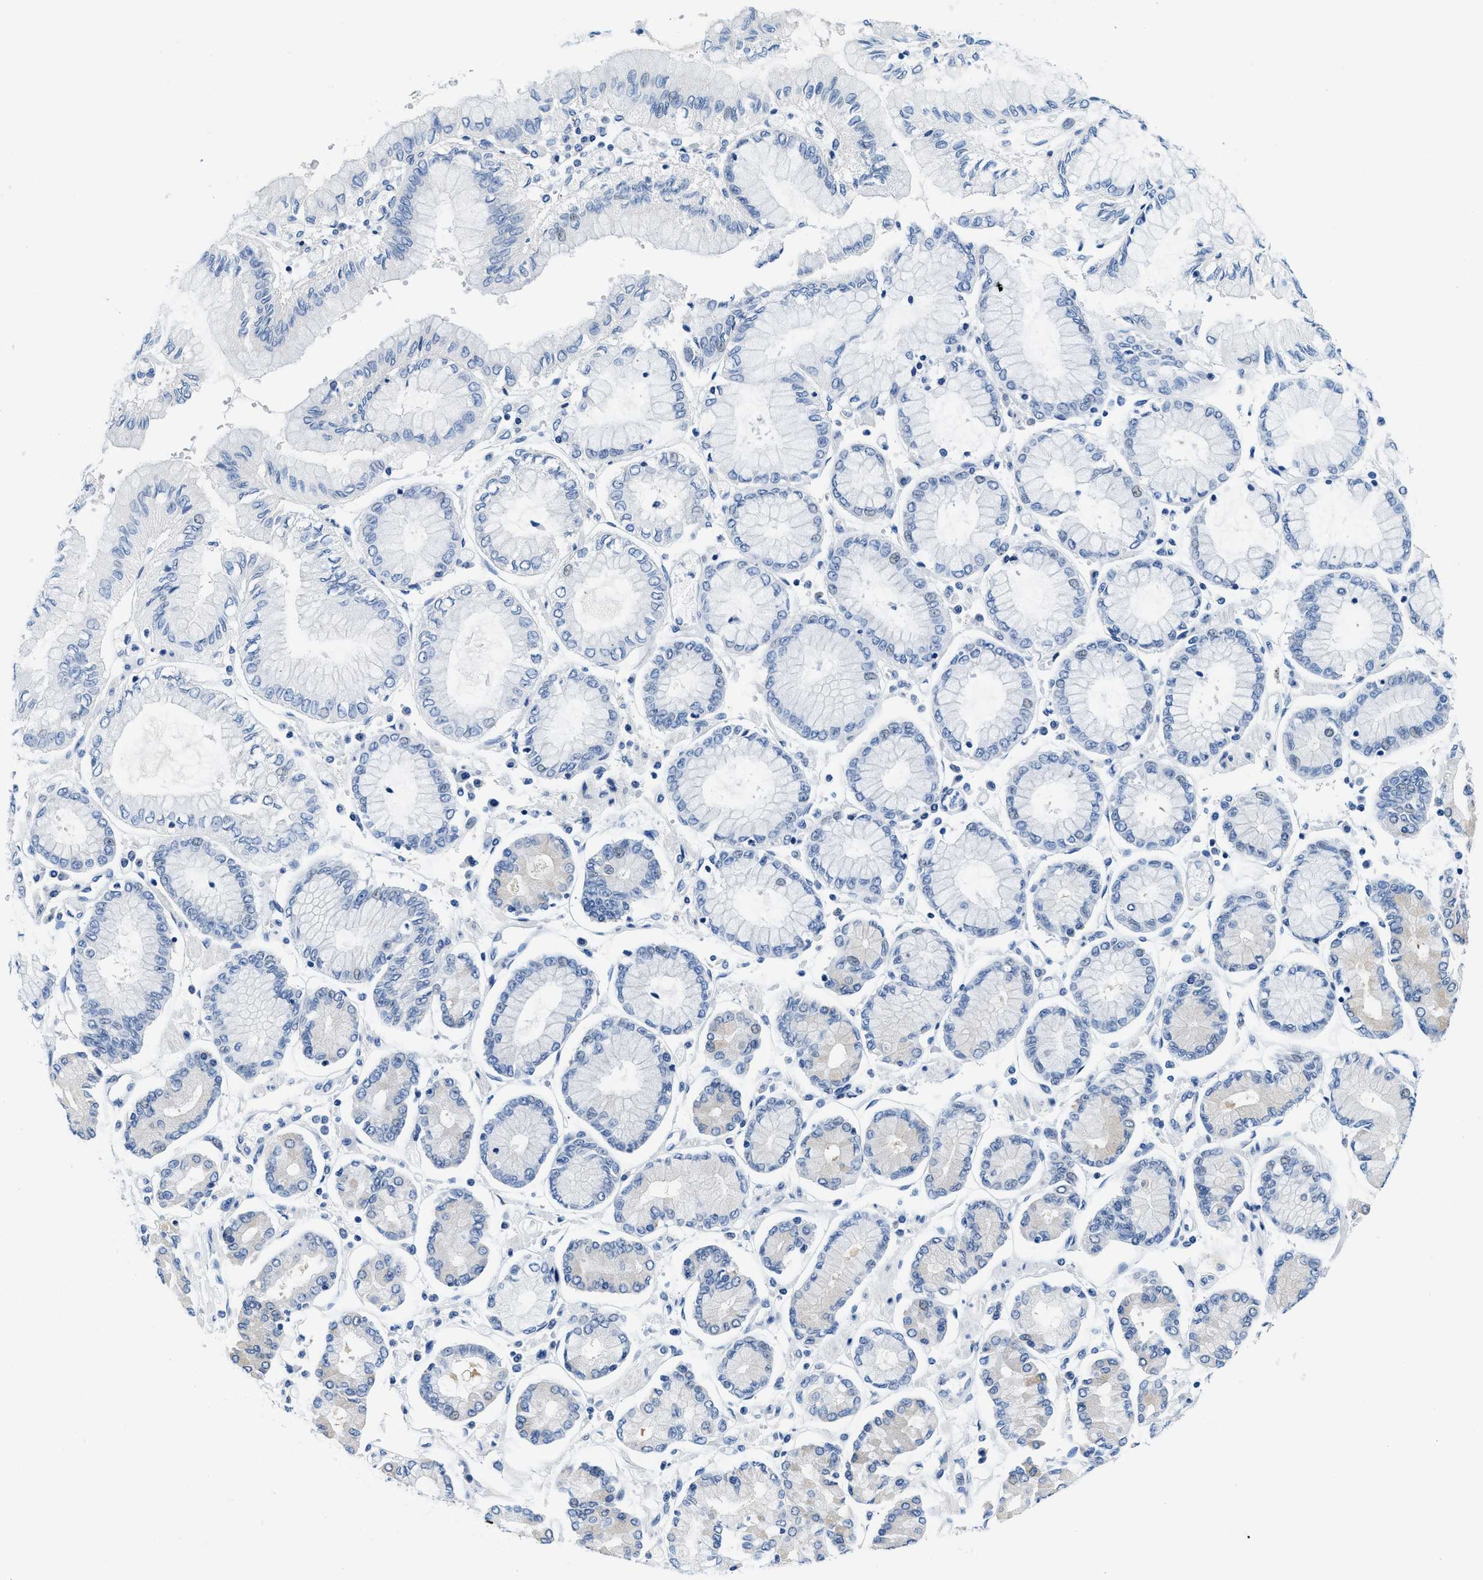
{"staining": {"intensity": "weak", "quantity": "<25%", "location": "cytoplasmic/membranous"}, "tissue": "stomach cancer", "cell_type": "Tumor cells", "image_type": "cancer", "snomed": [{"axis": "morphology", "description": "Adenocarcinoma, NOS"}, {"axis": "topography", "description": "Stomach"}], "caption": "Immunohistochemistry of human adenocarcinoma (stomach) reveals no staining in tumor cells.", "gene": "GSTM3", "patient": {"sex": "male", "age": 76}}